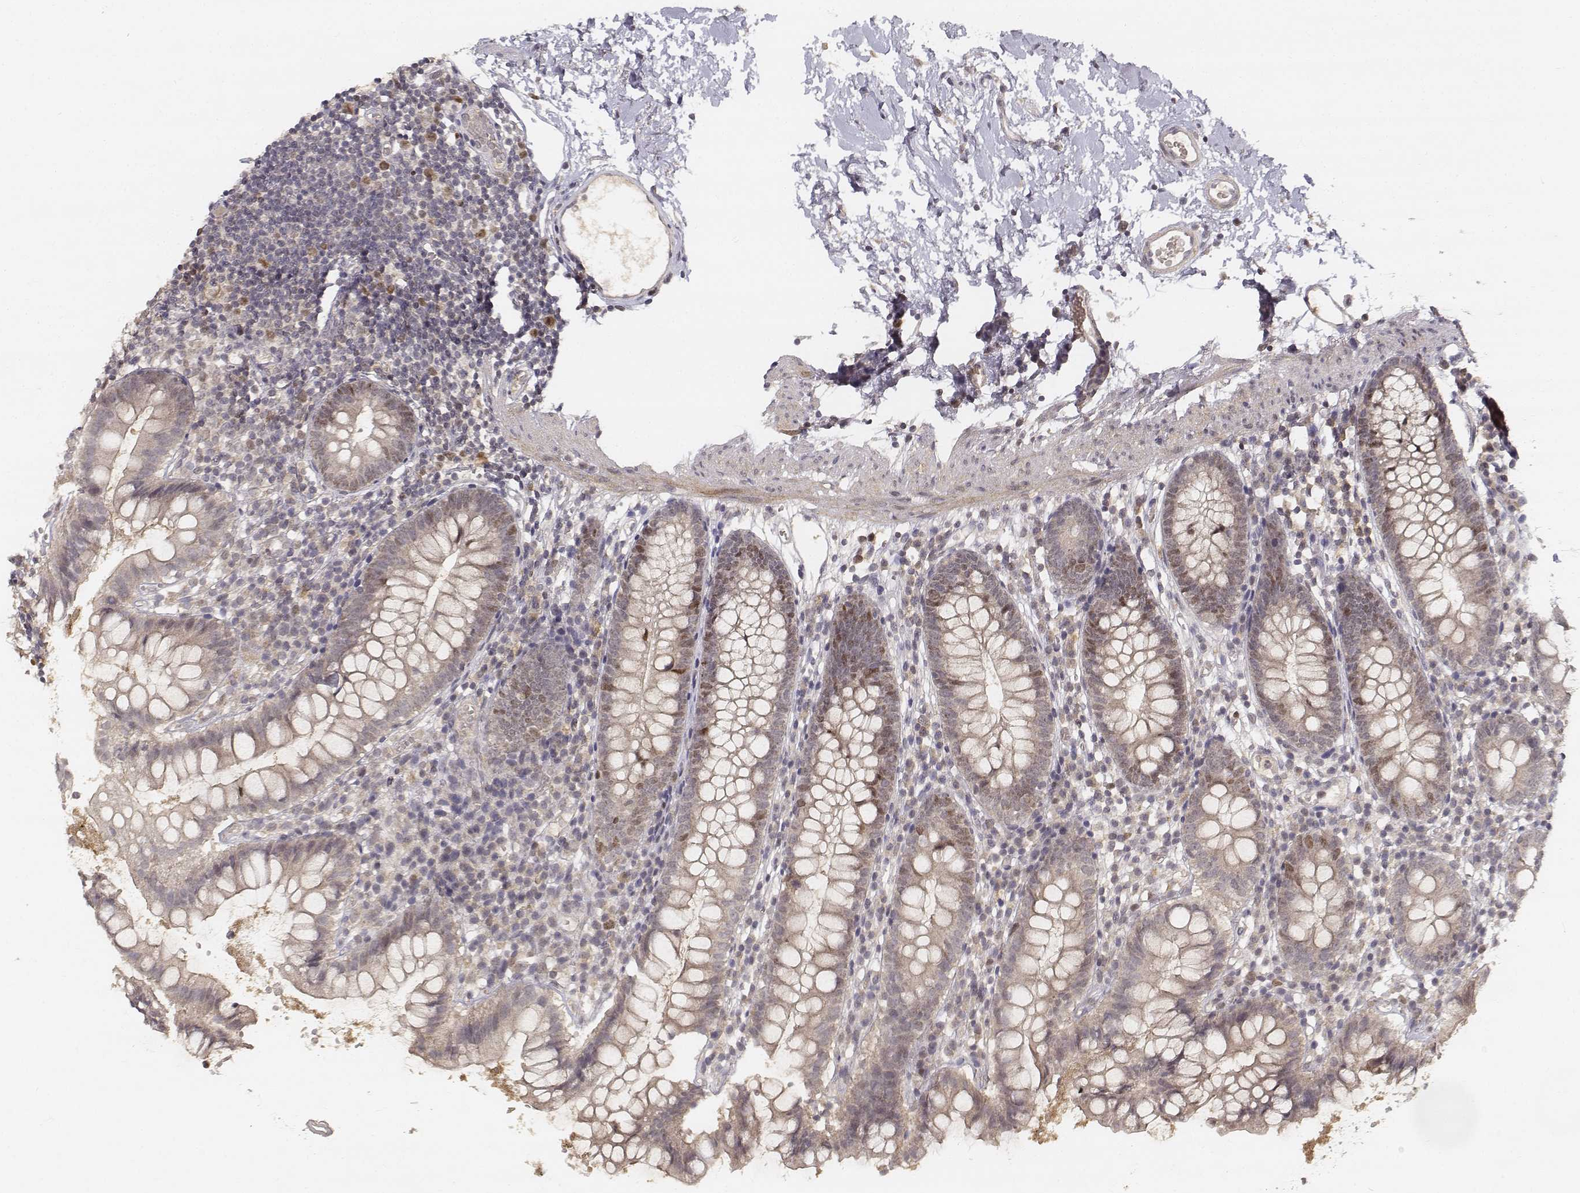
{"staining": {"intensity": "moderate", "quantity": "<25%", "location": "nuclear"}, "tissue": "small intestine", "cell_type": "Glandular cells", "image_type": "normal", "snomed": [{"axis": "morphology", "description": "Normal tissue, NOS"}, {"axis": "topography", "description": "Small intestine"}], "caption": "Immunohistochemical staining of benign human small intestine shows moderate nuclear protein expression in about <25% of glandular cells.", "gene": "FANCD2", "patient": {"sex": "female", "age": 90}}